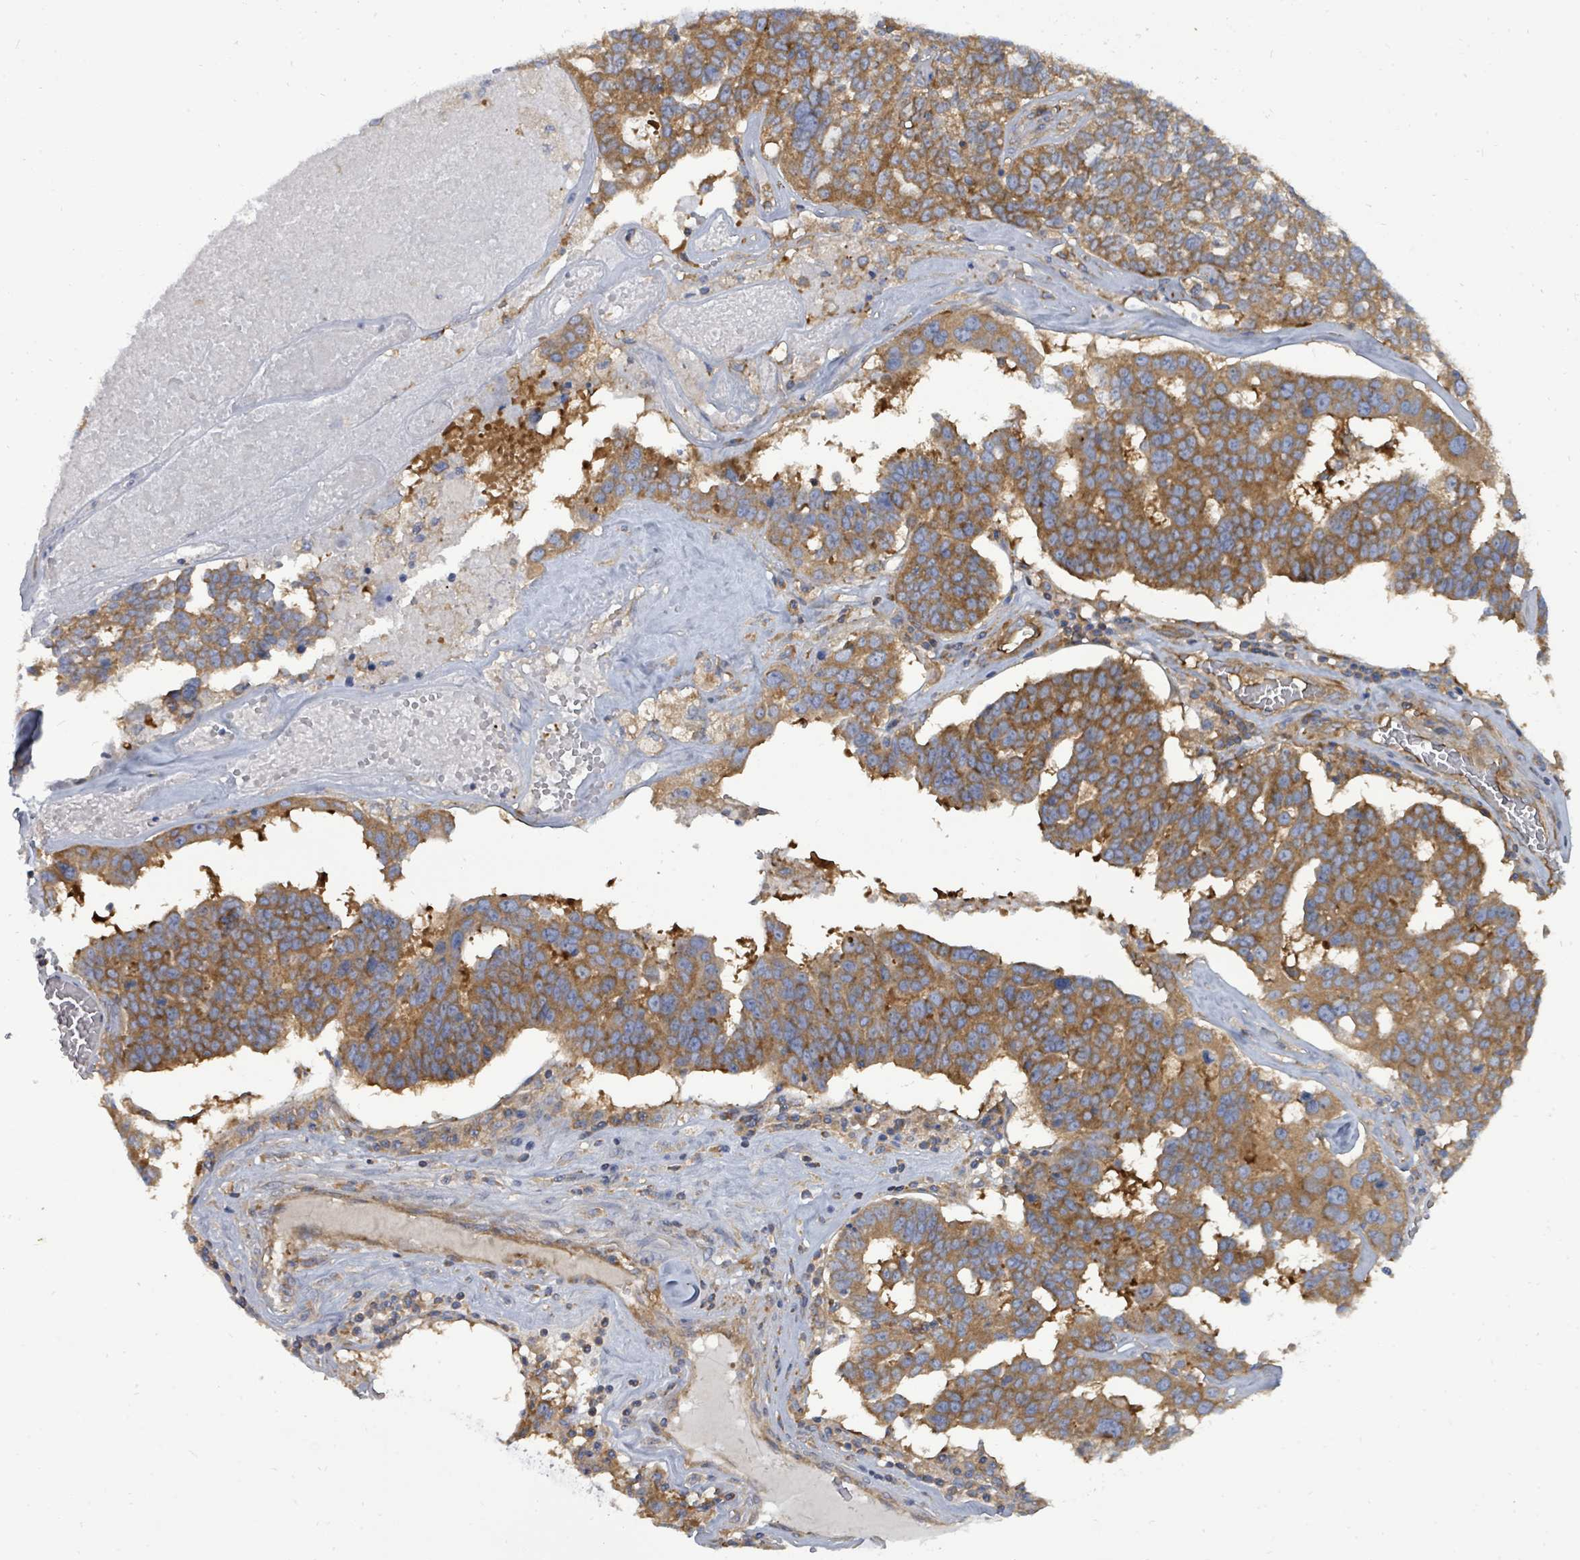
{"staining": {"intensity": "moderate", "quantity": ">75%", "location": "cytoplasmic/membranous"}, "tissue": "ovarian cancer", "cell_type": "Tumor cells", "image_type": "cancer", "snomed": [{"axis": "morphology", "description": "Cystadenocarcinoma, serous, NOS"}, {"axis": "topography", "description": "Ovary"}], "caption": "The micrograph exhibits immunohistochemical staining of ovarian cancer (serous cystadenocarcinoma). There is moderate cytoplasmic/membranous positivity is identified in about >75% of tumor cells.", "gene": "EIF3C", "patient": {"sex": "female", "age": 59}}